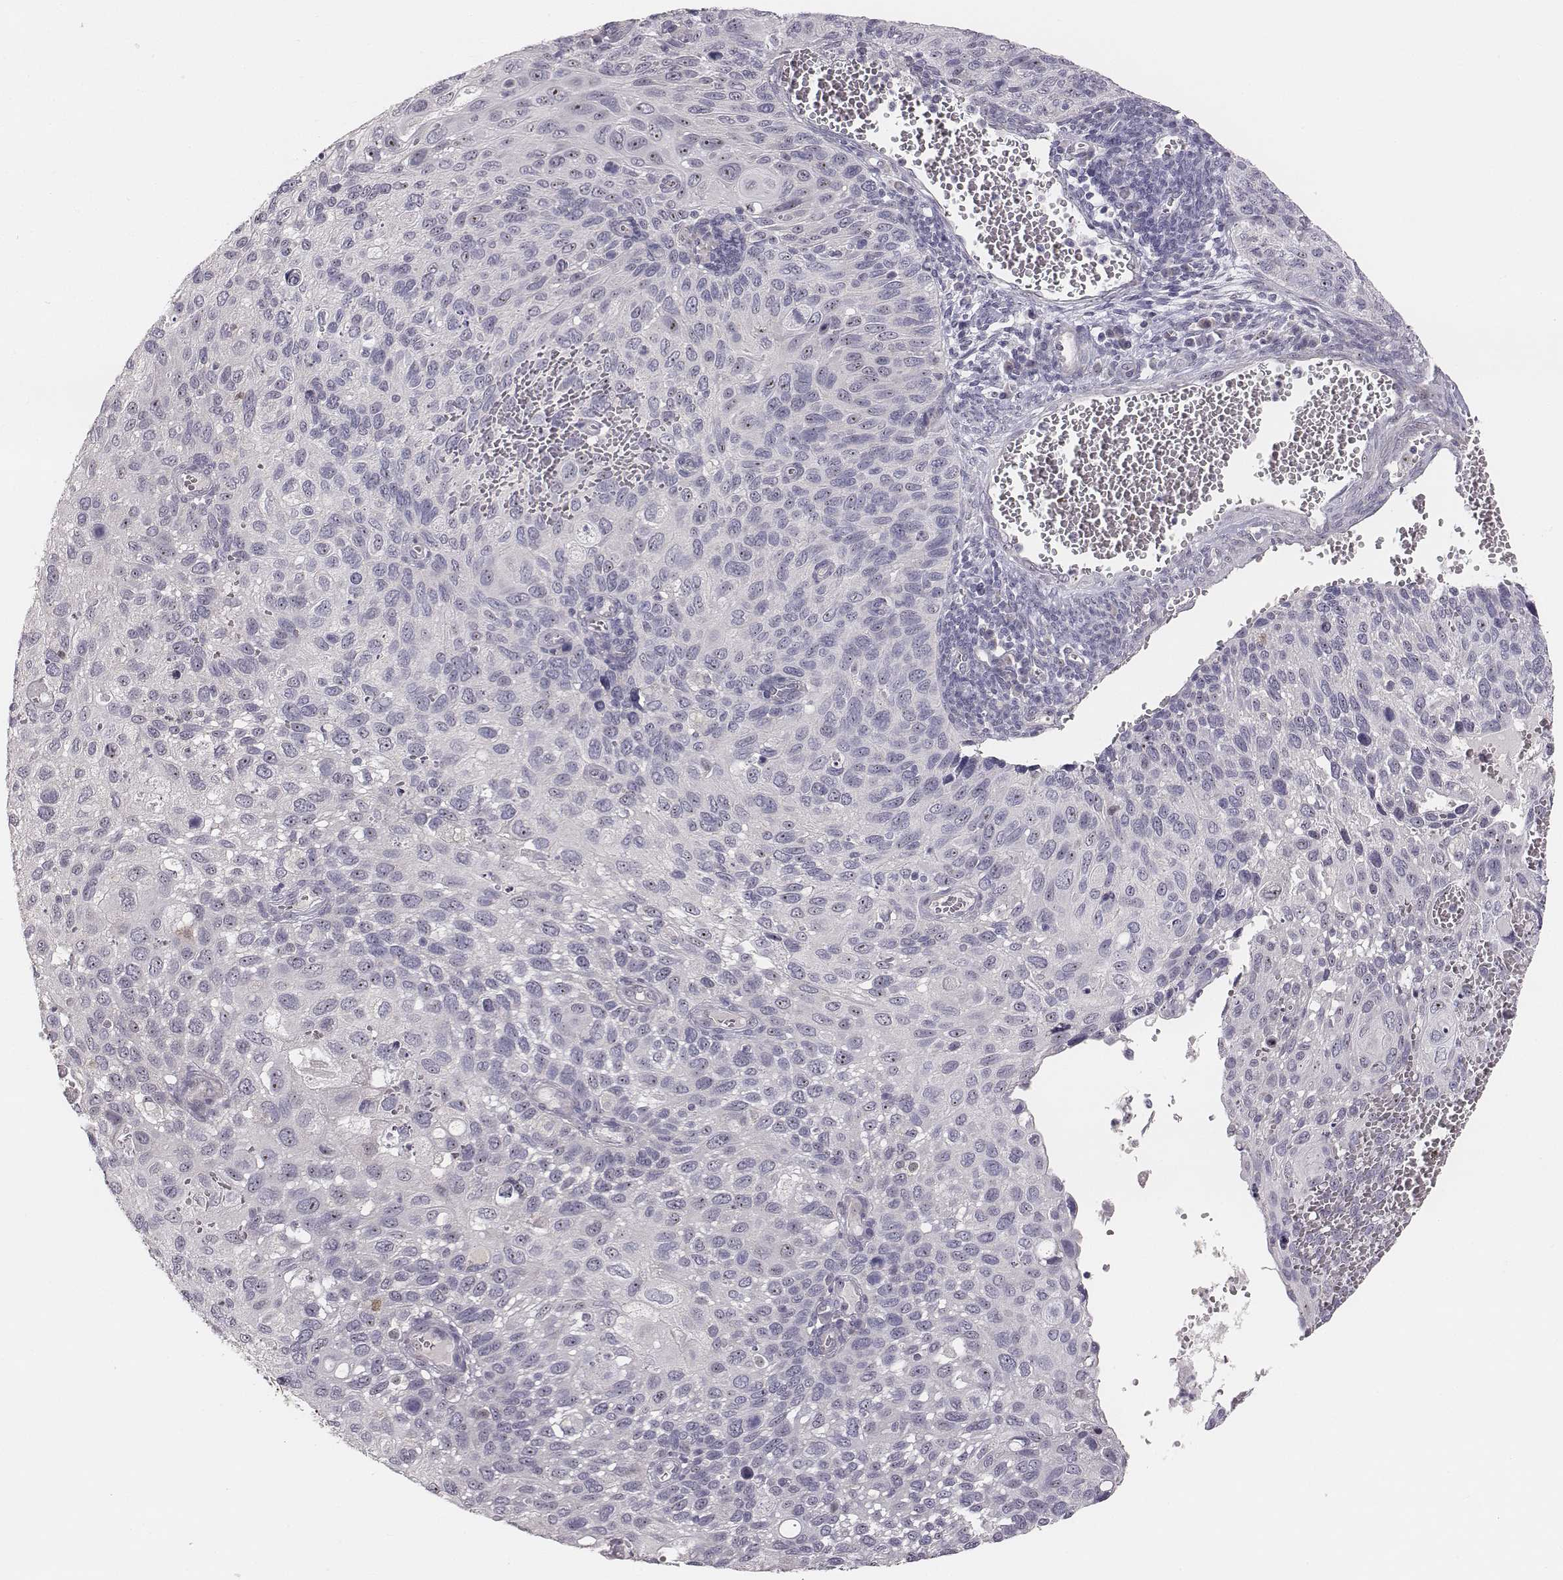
{"staining": {"intensity": "negative", "quantity": "none", "location": "none"}, "tissue": "cervical cancer", "cell_type": "Tumor cells", "image_type": "cancer", "snomed": [{"axis": "morphology", "description": "Squamous cell carcinoma, NOS"}, {"axis": "topography", "description": "Cervix"}], "caption": "A micrograph of human squamous cell carcinoma (cervical) is negative for staining in tumor cells. Nuclei are stained in blue.", "gene": "NIFK", "patient": {"sex": "female", "age": 70}}